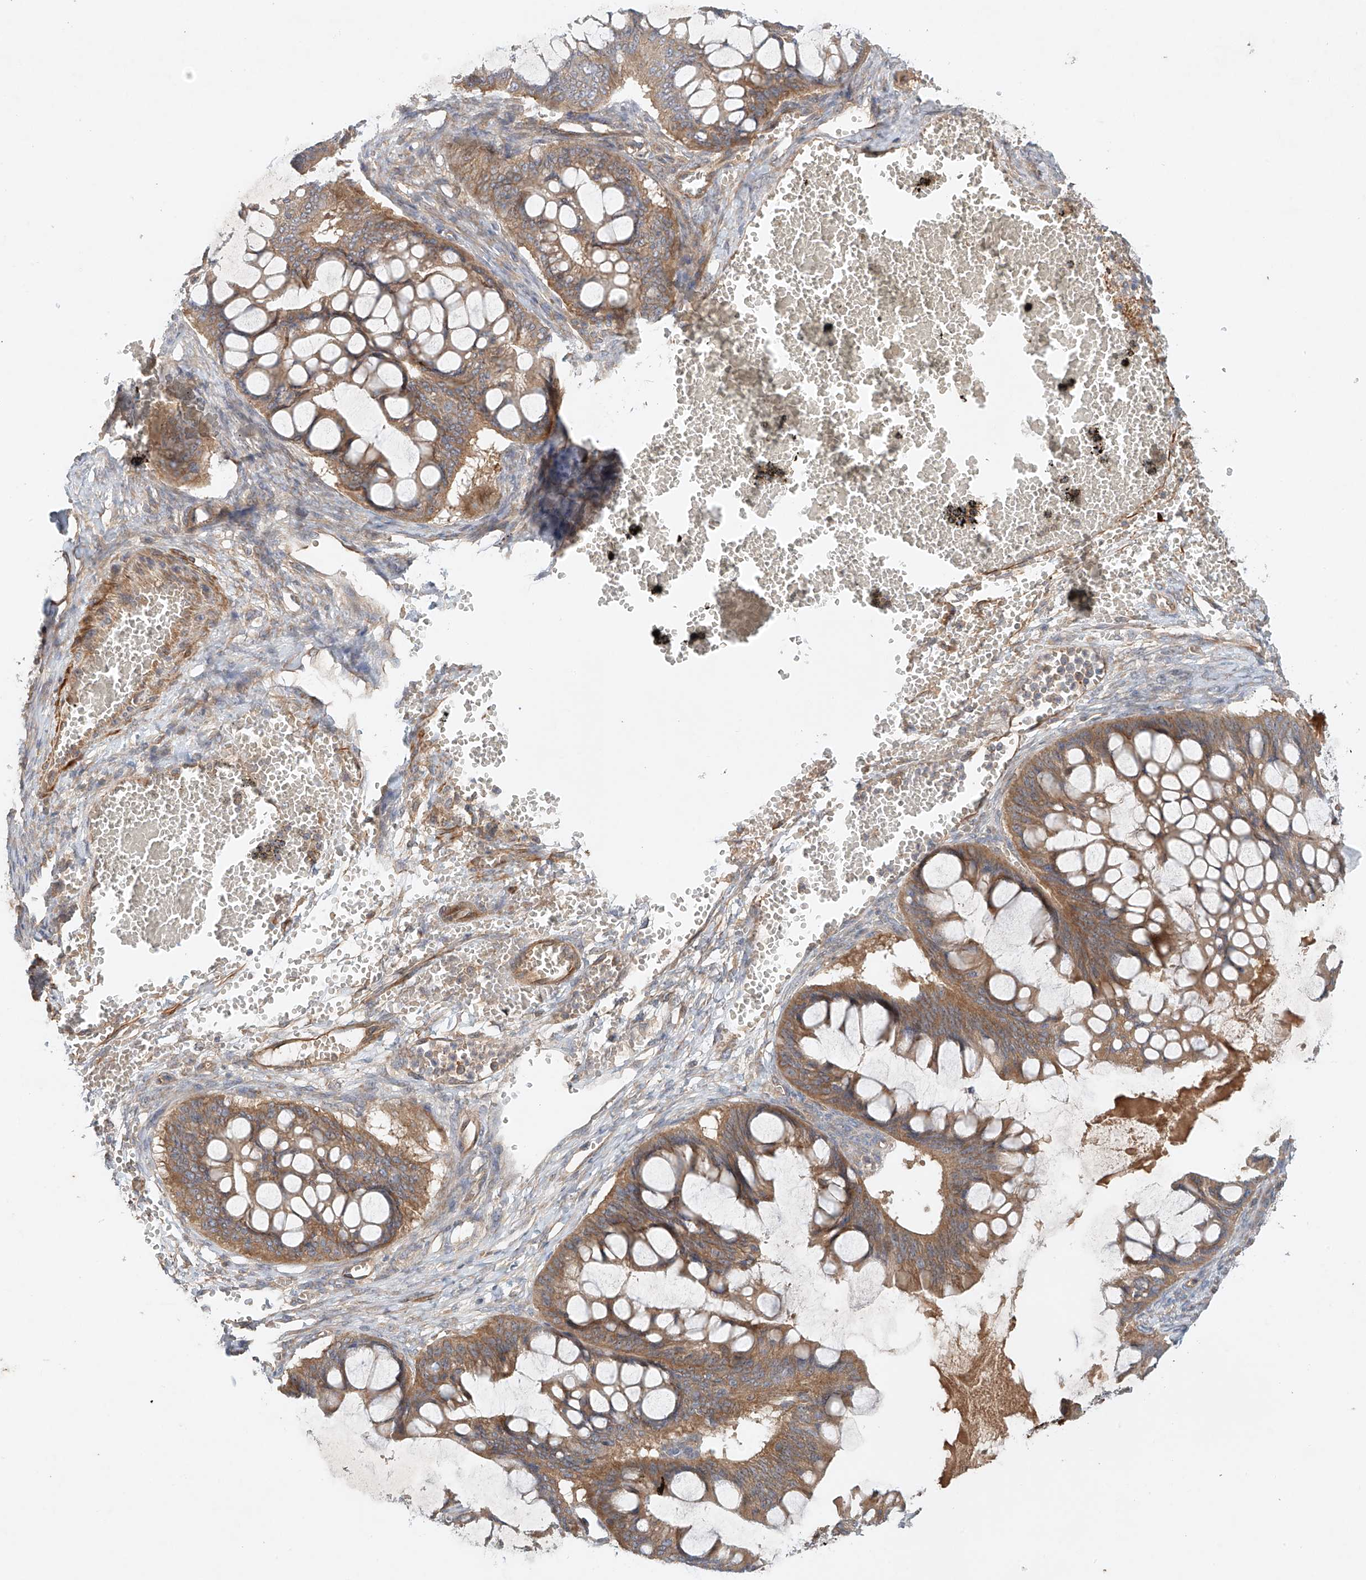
{"staining": {"intensity": "moderate", "quantity": ">75%", "location": "cytoplasmic/membranous"}, "tissue": "ovarian cancer", "cell_type": "Tumor cells", "image_type": "cancer", "snomed": [{"axis": "morphology", "description": "Cystadenocarcinoma, mucinous, NOS"}, {"axis": "topography", "description": "Ovary"}], "caption": "Tumor cells show medium levels of moderate cytoplasmic/membranous staining in approximately >75% of cells in mucinous cystadenocarcinoma (ovarian).", "gene": "LYRM9", "patient": {"sex": "female", "age": 73}}